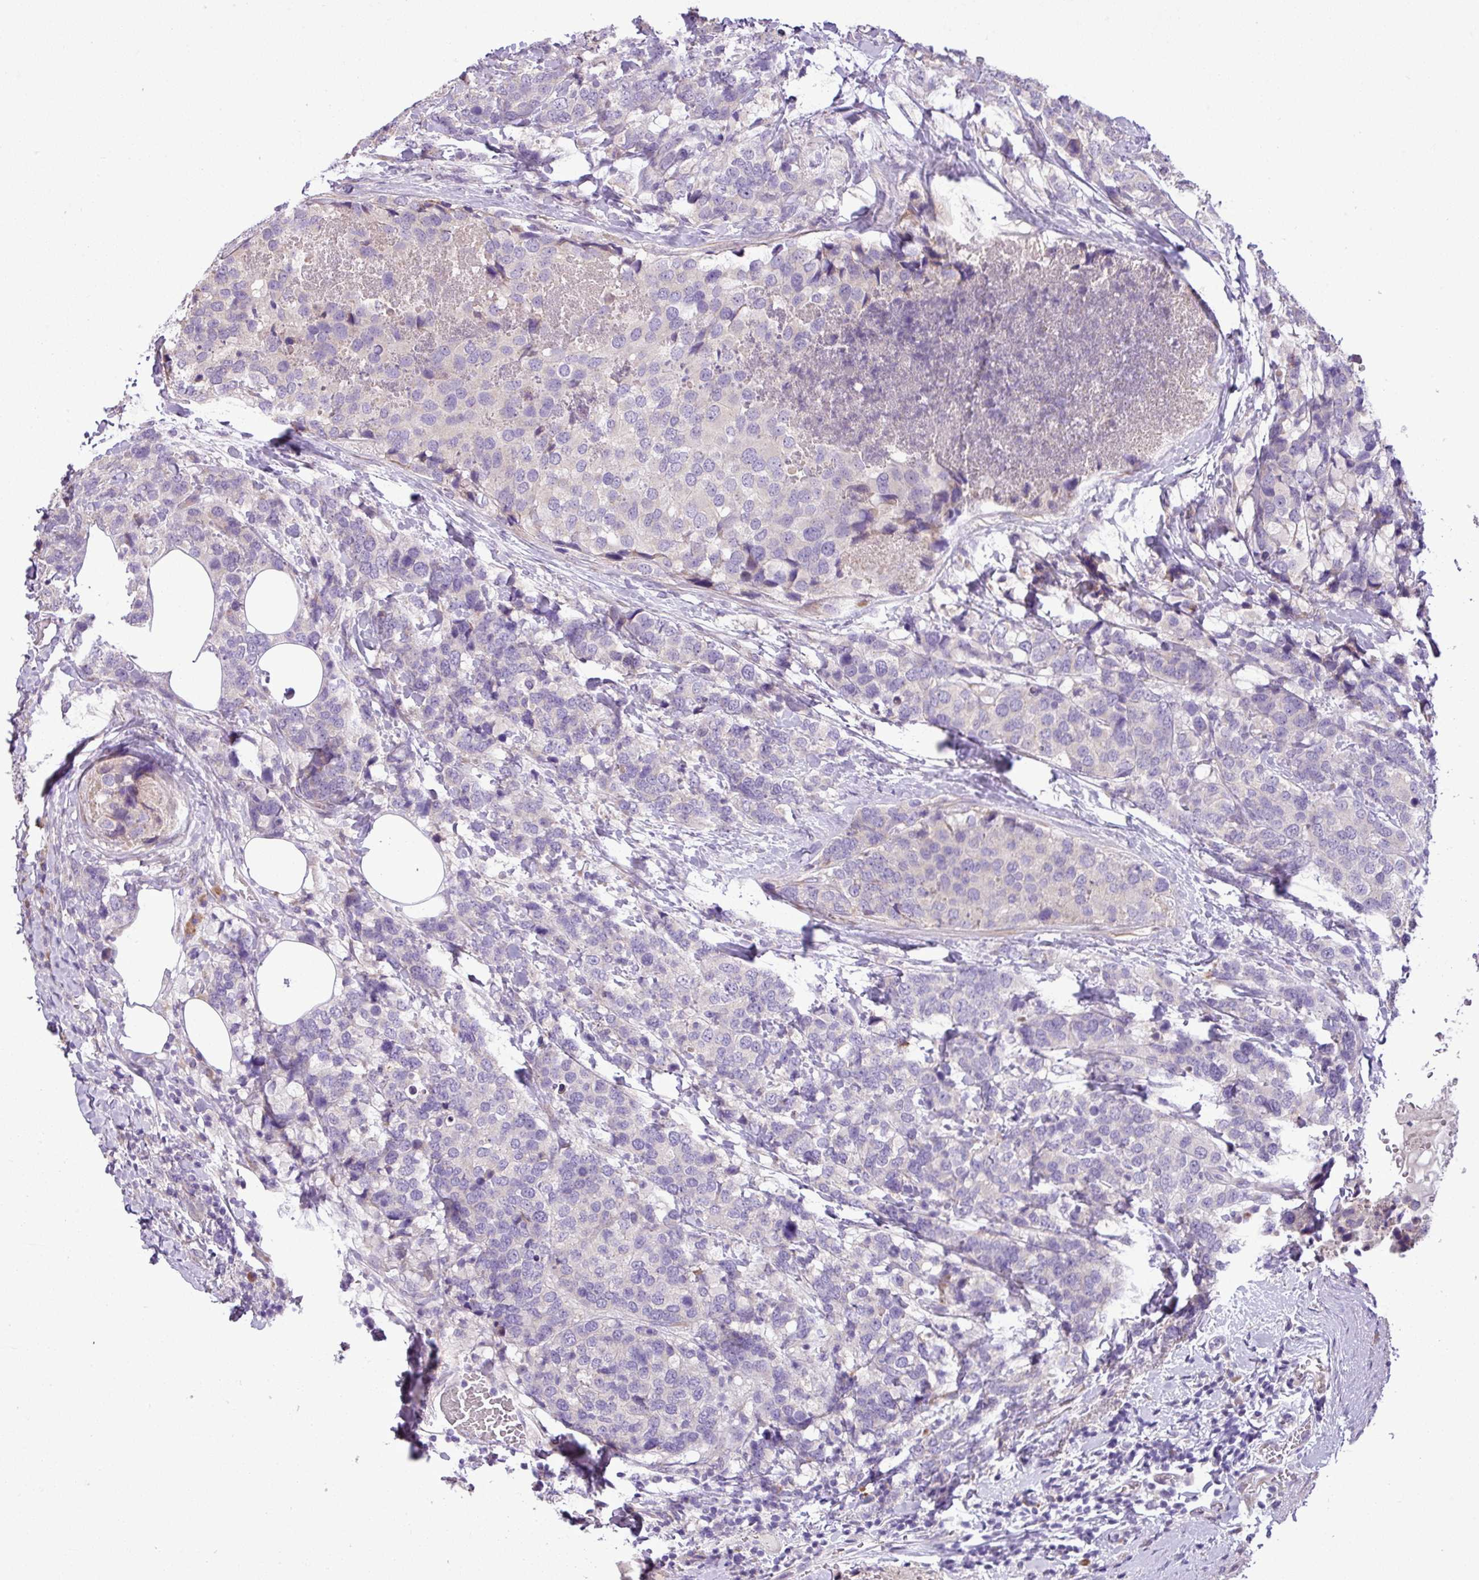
{"staining": {"intensity": "negative", "quantity": "none", "location": "none"}, "tissue": "breast cancer", "cell_type": "Tumor cells", "image_type": "cancer", "snomed": [{"axis": "morphology", "description": "Lobular carcinoma"}, {"axis": "topography", "description": "Breast"}], "caption": "An image of breast cancer (lobular carcinoma) stained for a protein exhibits no brown staining in tumor cells. The staining is performed using DAB brown chromogen with nuclei counter-stained in using hematoxylin.", "gene": "MOCS3", "patient": {"sex": "female", "age": 59}}